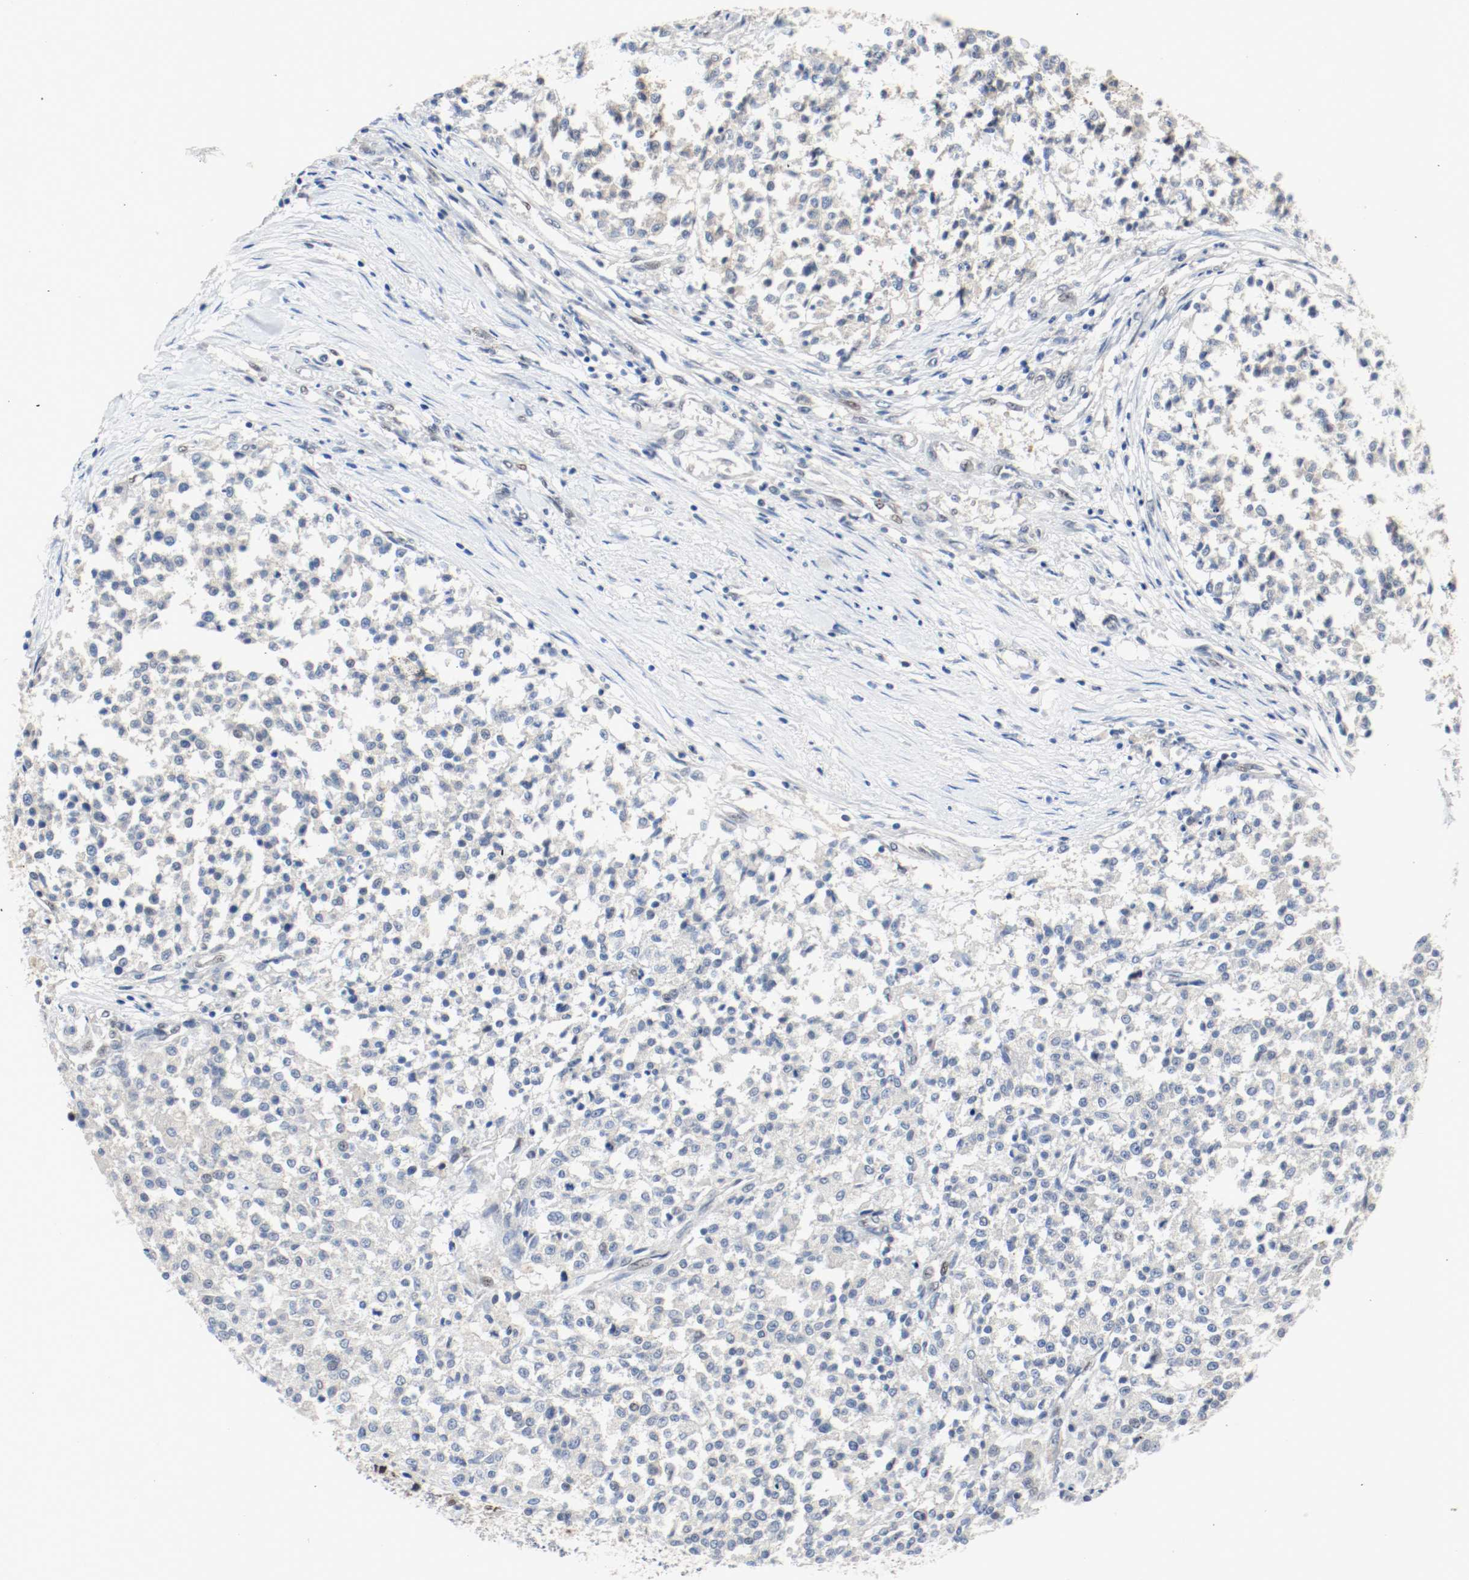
{"staining": {"intensity": "negative", "quantity": "none", "location": "none"}, "tissue": "testis cancer", "cell_type": "Tumor cells", "image_type": "cancer", "snomed": [{"axis": "morphology", "description": "Seminoma, NOS"}, {"axis": "topography", "description": "Testis"}], "caption": "Histopathology image shows no significant protein expression in tumor cells of testis cancer.", "gene": "ASH1L", "patient": {"sex": "male", "age": 59}}